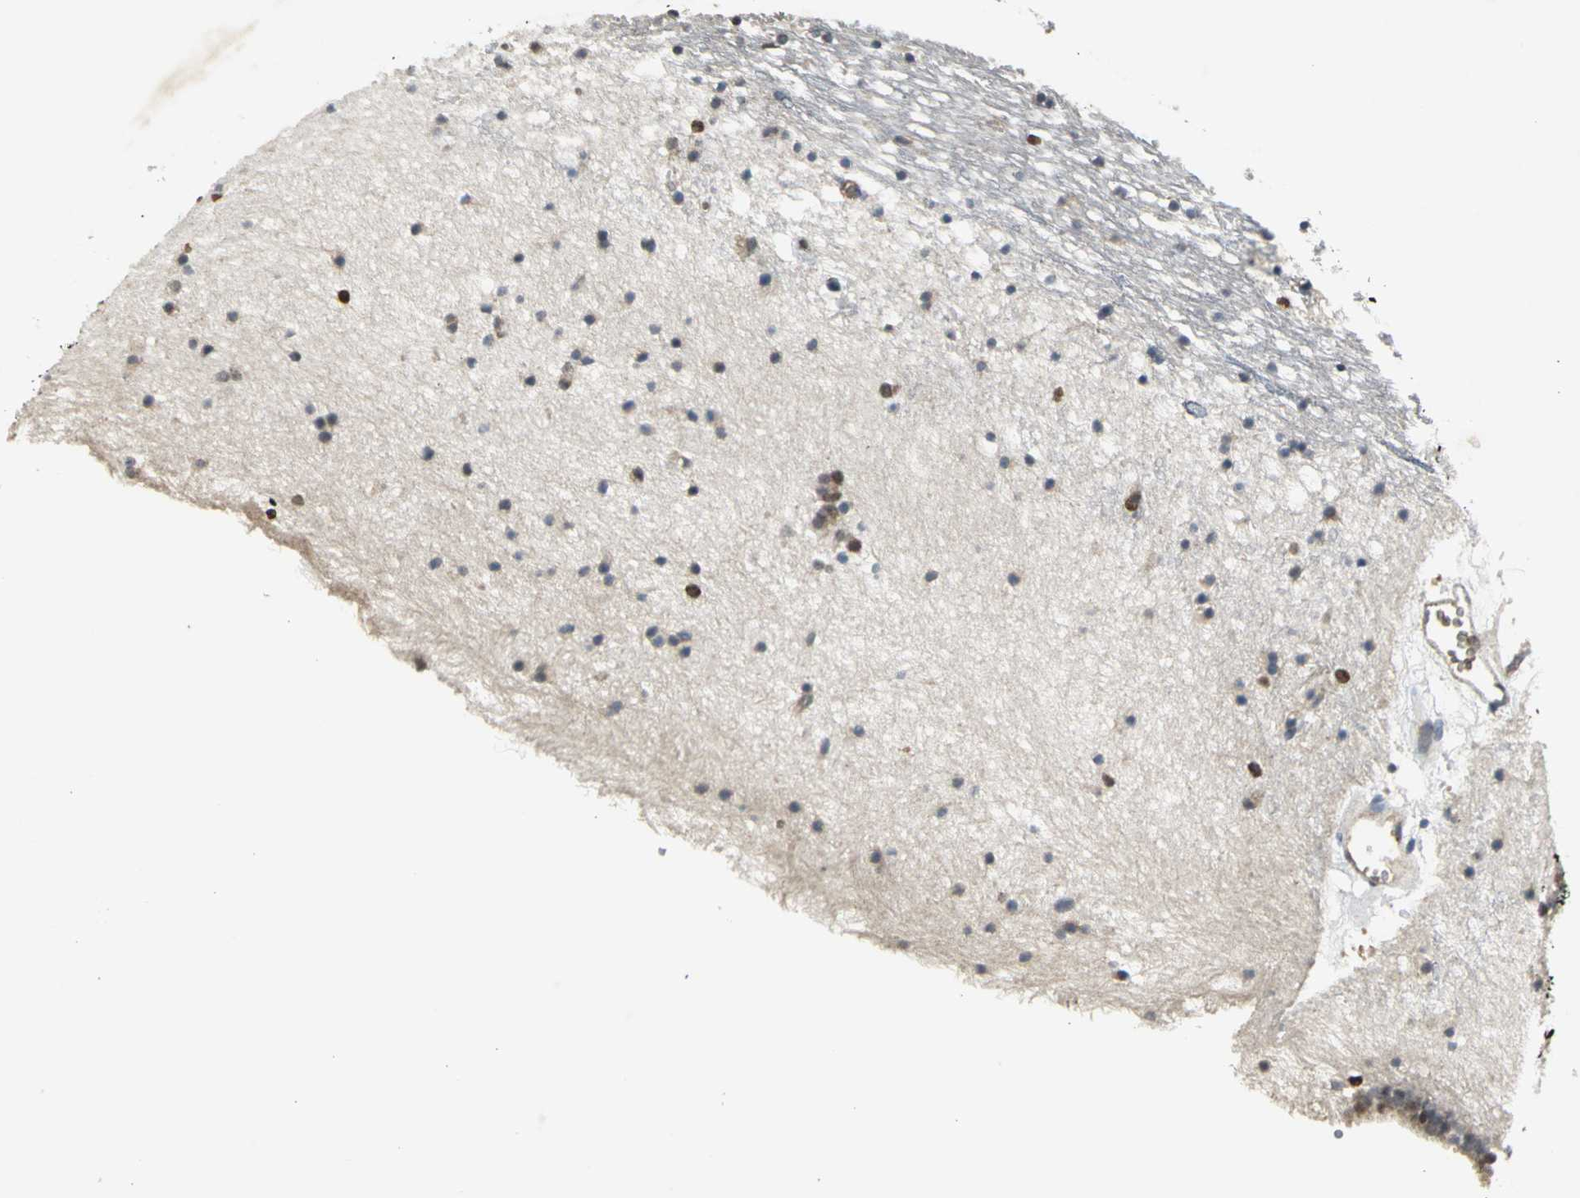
{"staining": {"intensity": "moderate", "quantity": "25%-75%", "location": "cytoplasmic/membranous"}, "tissue": "caudate", "cell_type": "Glial cells", "image_type": "normal", "snomed": [{"axis": "morphology", "description": "Normal tissue, NOS"}, {"axis": "topography", "description": "Lateral ventricle wall"}], "caption": "Normal caudate demonstrates moderate cytoplasmic/membranous expression in about 25%-75% of glial cells.", "gene": "AHR", "patient": {"sex": "male", "age": 45}}